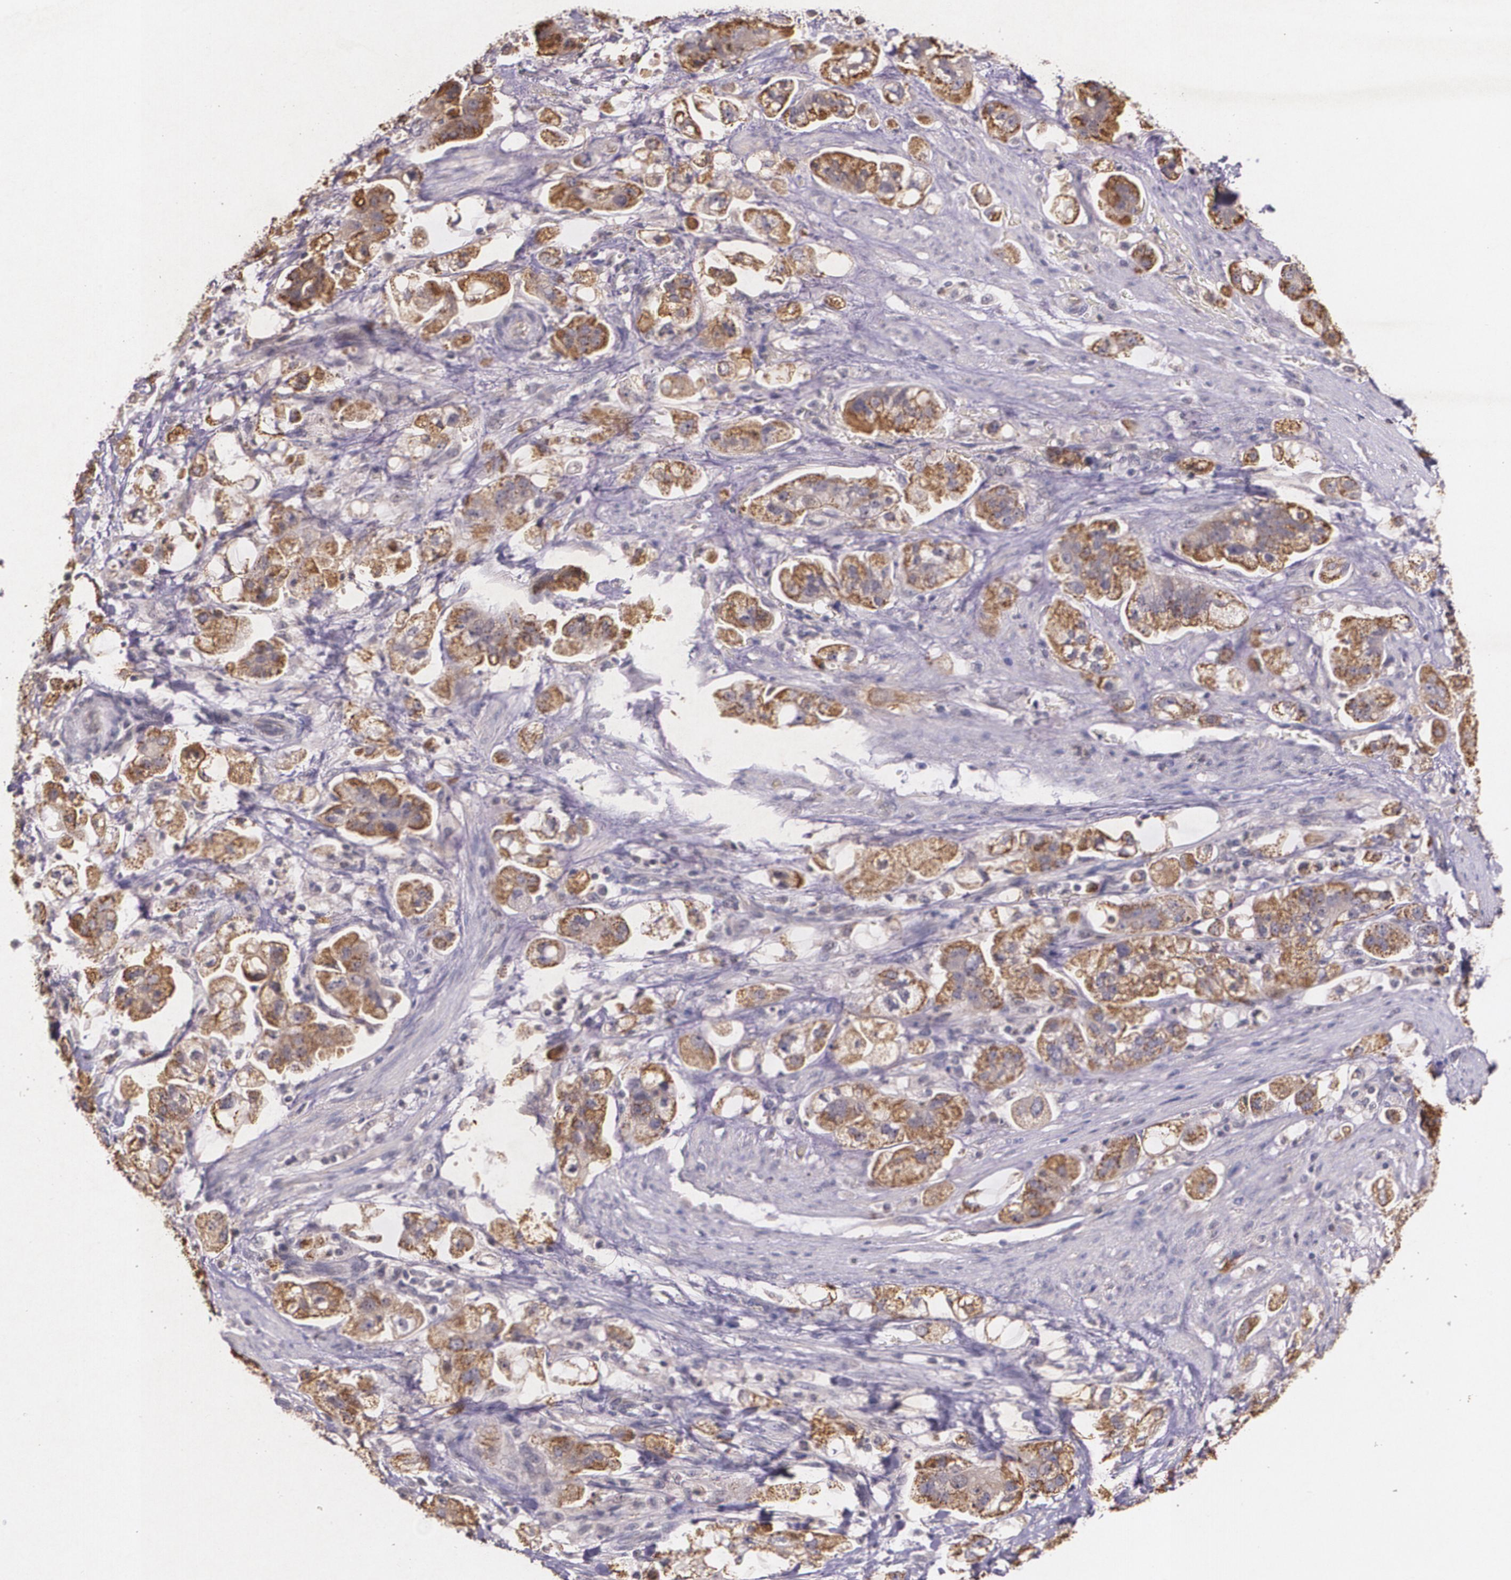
{"staining": {"intensity": "strong", "quantity": ">75%", "location": "cytoplasmic/membranous"}, "tissue": "stomach cancer", "cell_type": "Tumor cells", "image_type": "cancer", "snomed": [{"axis": "morphology", "description": "Adenocarcinoma, NOS"}, {"axis": "topography", "description": "Stomach"}], "caption": "Strong cytoplasmic/membranous protein positivity is present in approximately >75% of tumor cells in stomach cancer (adenocarcinoma).", "gene": "TM4SF1", "patient": {"sex": "male", "age": 62}}